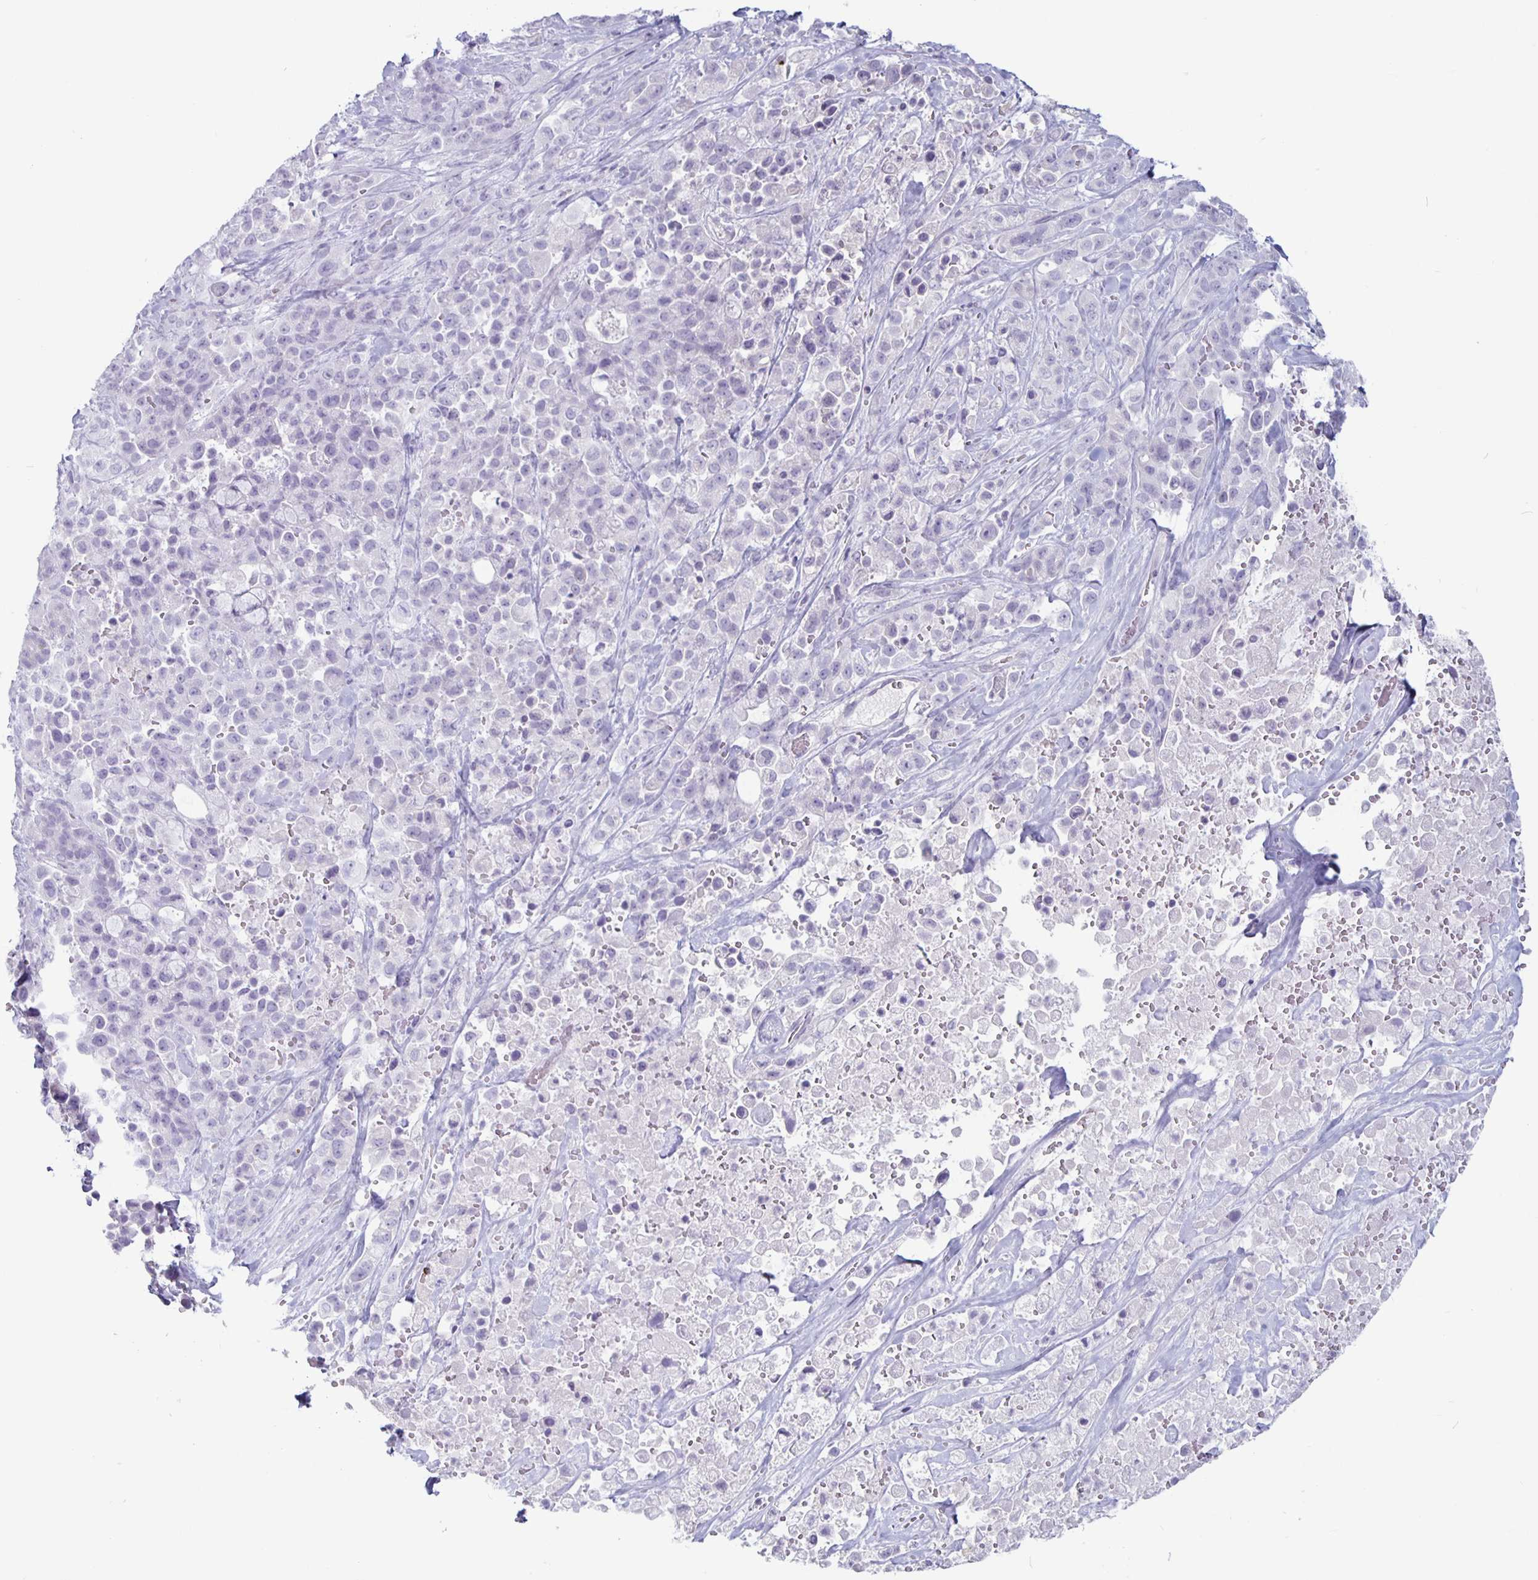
{"staining": {"intensity": "negative", "quantity": "none", "location": "none"}, "tissue": "pancreatic cancer", "cell_type": "Tumor cells", "image_type": "cancer", "snomed": [{"axis": "morphology", "description": "Adenocarcinoma, NOS"}, {"axis": "topography", "description": "Pancreas"}], "caption": "This histopathology image is of pancreatic cancer stained with immunohistochemistry to label a protein in brown with the nuclei are counter-stained blue. There is no positivity in tumor cells.", "gene": "GZMK", "patient": {"sex": "male", "age": 44}}